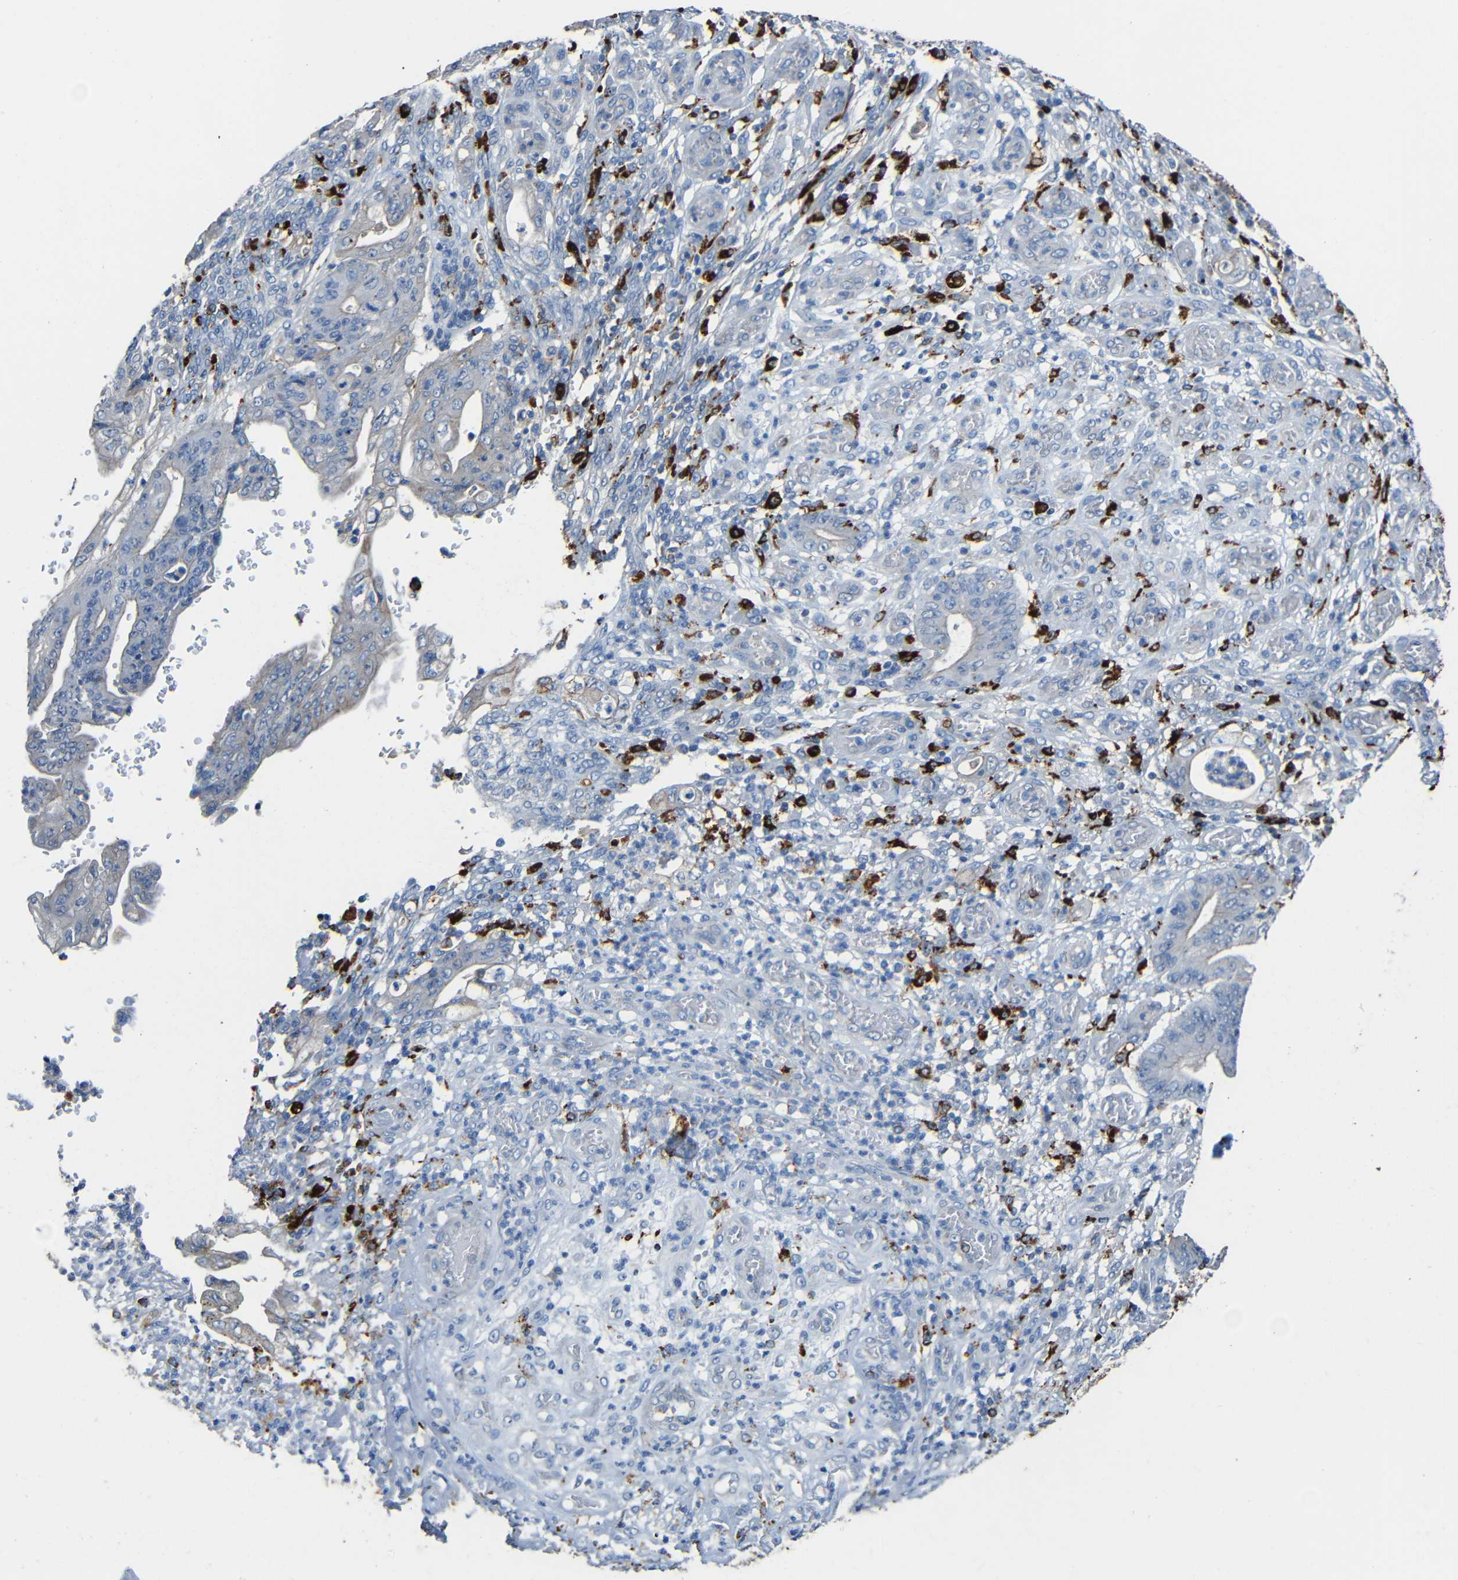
{"staining": {"intensity": "weak", "quantity": ">75%", "location": "cytoplasmic/membranous"}, "tissue": "stomach cancer", "cell_type": "Tumor cells", "image_type": "cancer", "snomed": [{"axis": "morphology", "description": "Adenocarcinoma, NOS"}, {"axis": "topography", "description": "Stomach"}], "caption": "This is a histology image of immunohistochemistry staining of stomach cancer, which shows weak positivity in the cytoplasmic/membranous of tumor cells.", "gene": "HLA-DMA", "patient": {"sex": "female", "age": 73}}